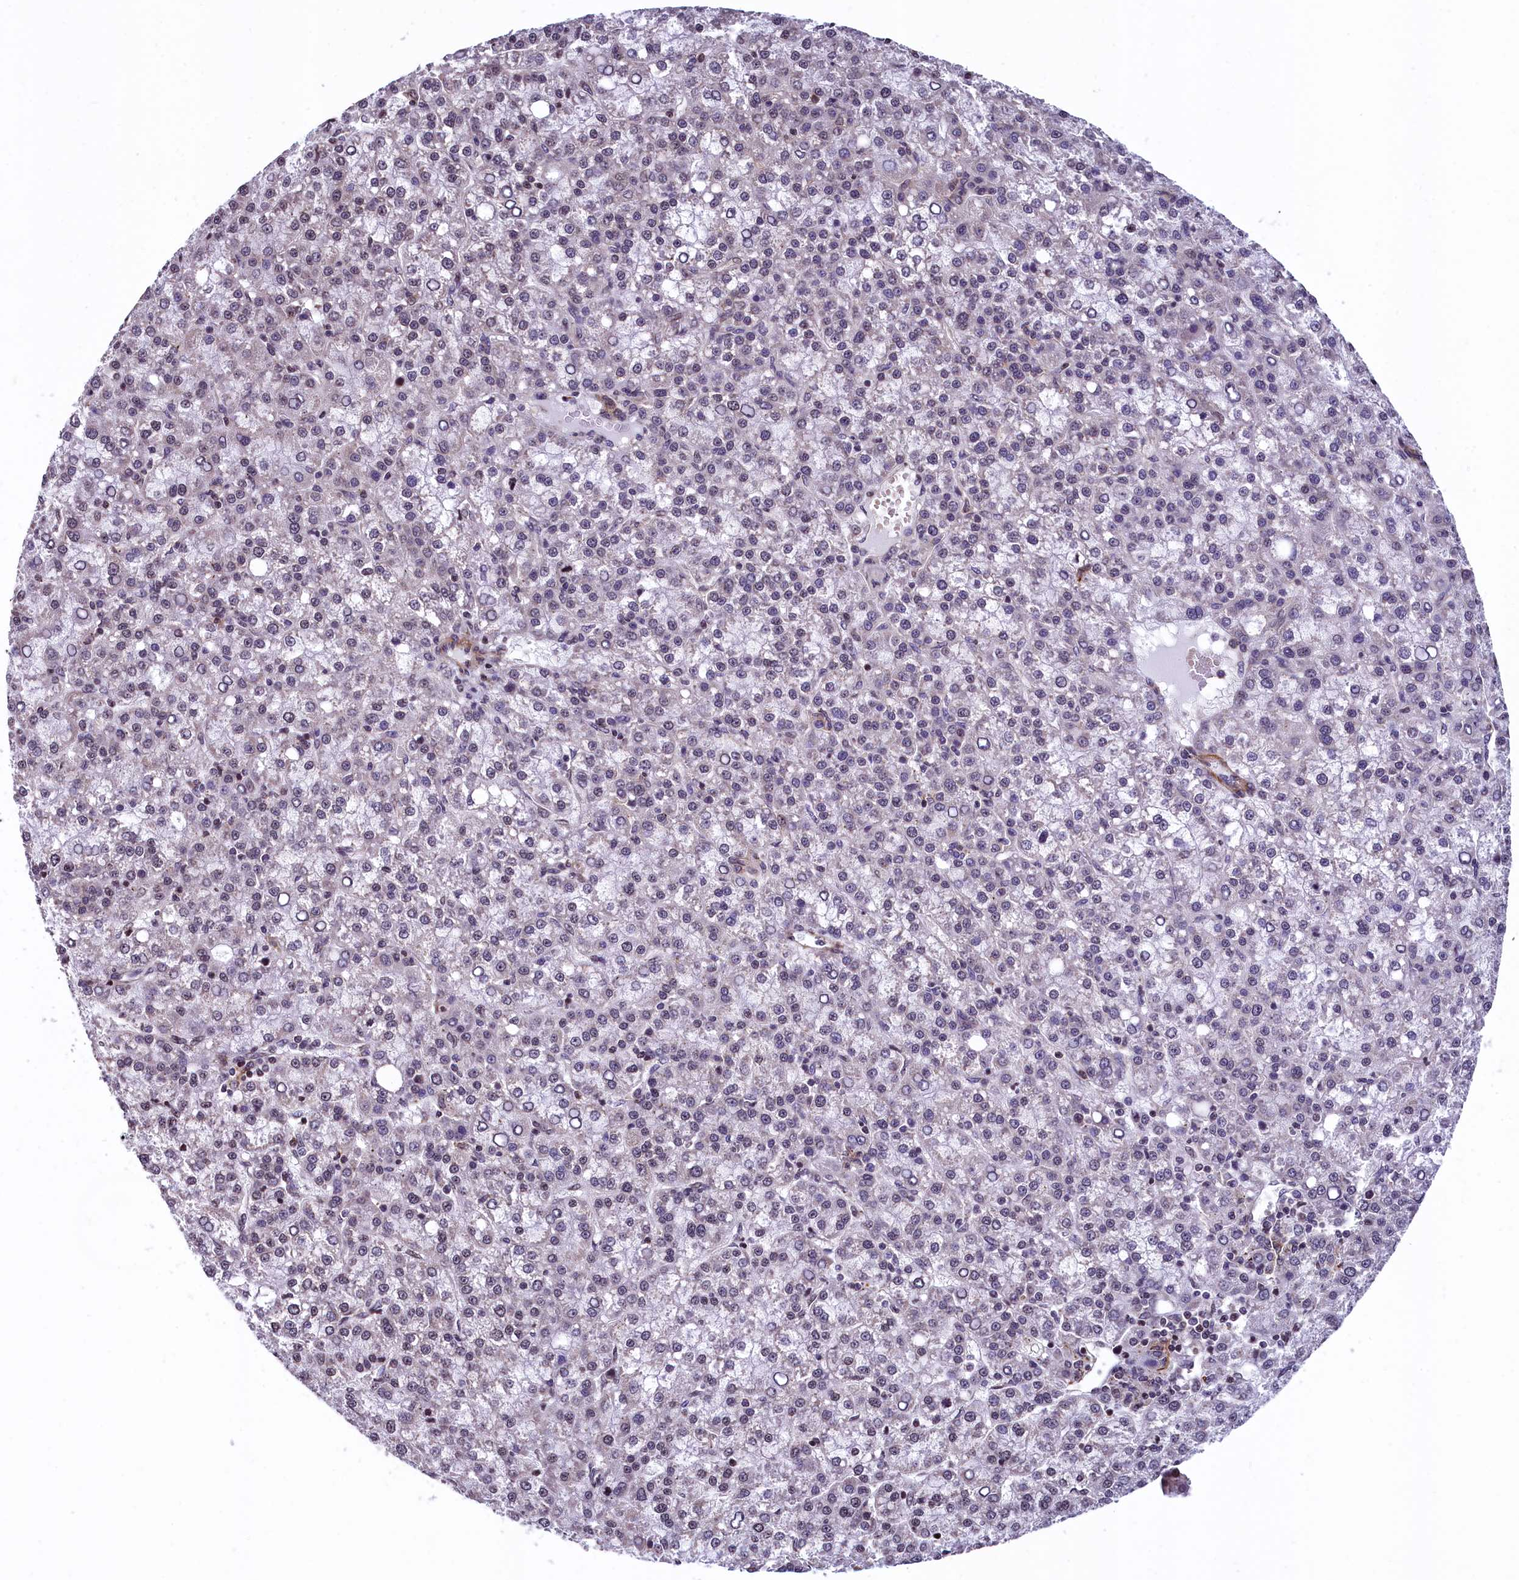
{"staining": {"intensity": "negative", "quantity": "none", "location": "none"}, "tissue": "liver cancer", "cell_type": "Tumor cells", "image_type": "cancer", "snomed": [{"axis": "morphology", "description": "Carcinoma, Hepatocellular, NOS"}, {"axis": "topography", "description": "Liver"}], "caption": "DAB immunohistochemical staining of human liver cancer (hepatocellular carcinoma) displays no significant expression in tumor cells.", "gene": "ZNF2", "patient": {"sex": "female", "age": 58}}